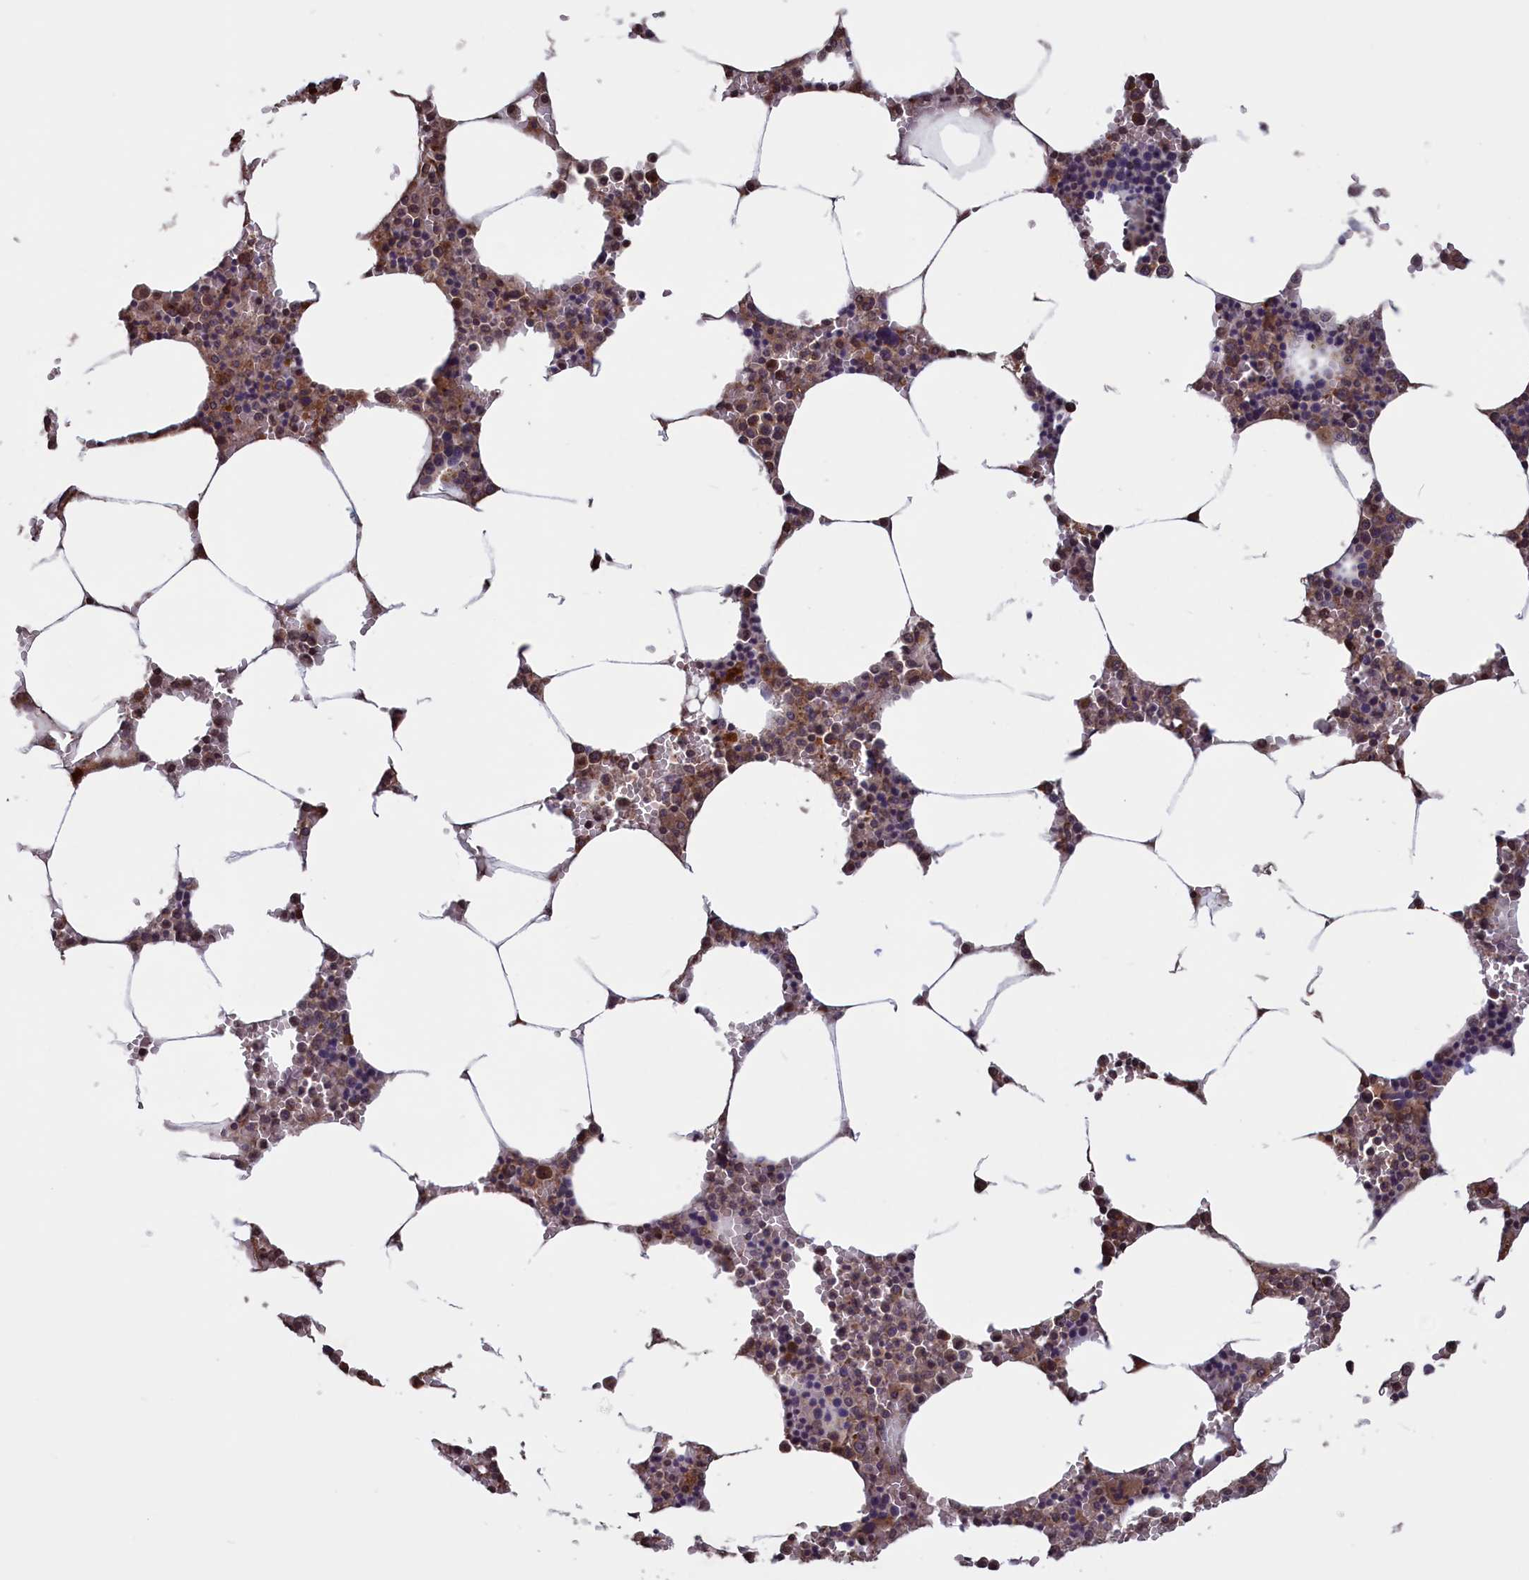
{"staining": {"intensity": "moderate", "quantity": "<25%", "location": "cytoplasmic/membranous"}, "tissue": "bone marrow", "cell_type": "Hematopoietic cells", "image_type": "normal", "snomed": [{"axis": "morphology", "description": "Normal tissue, NOS"}, {"axis": "topography", "description": "Bone marrow"}], "caption": "A low amount of moderate cytoplasmic/membranous staining is seen in approximately <25% of hematopoietic cells in unremarkable bone marrow.", "gene": "CACTIN", "patient": {"sex": "male", "age": 70}}